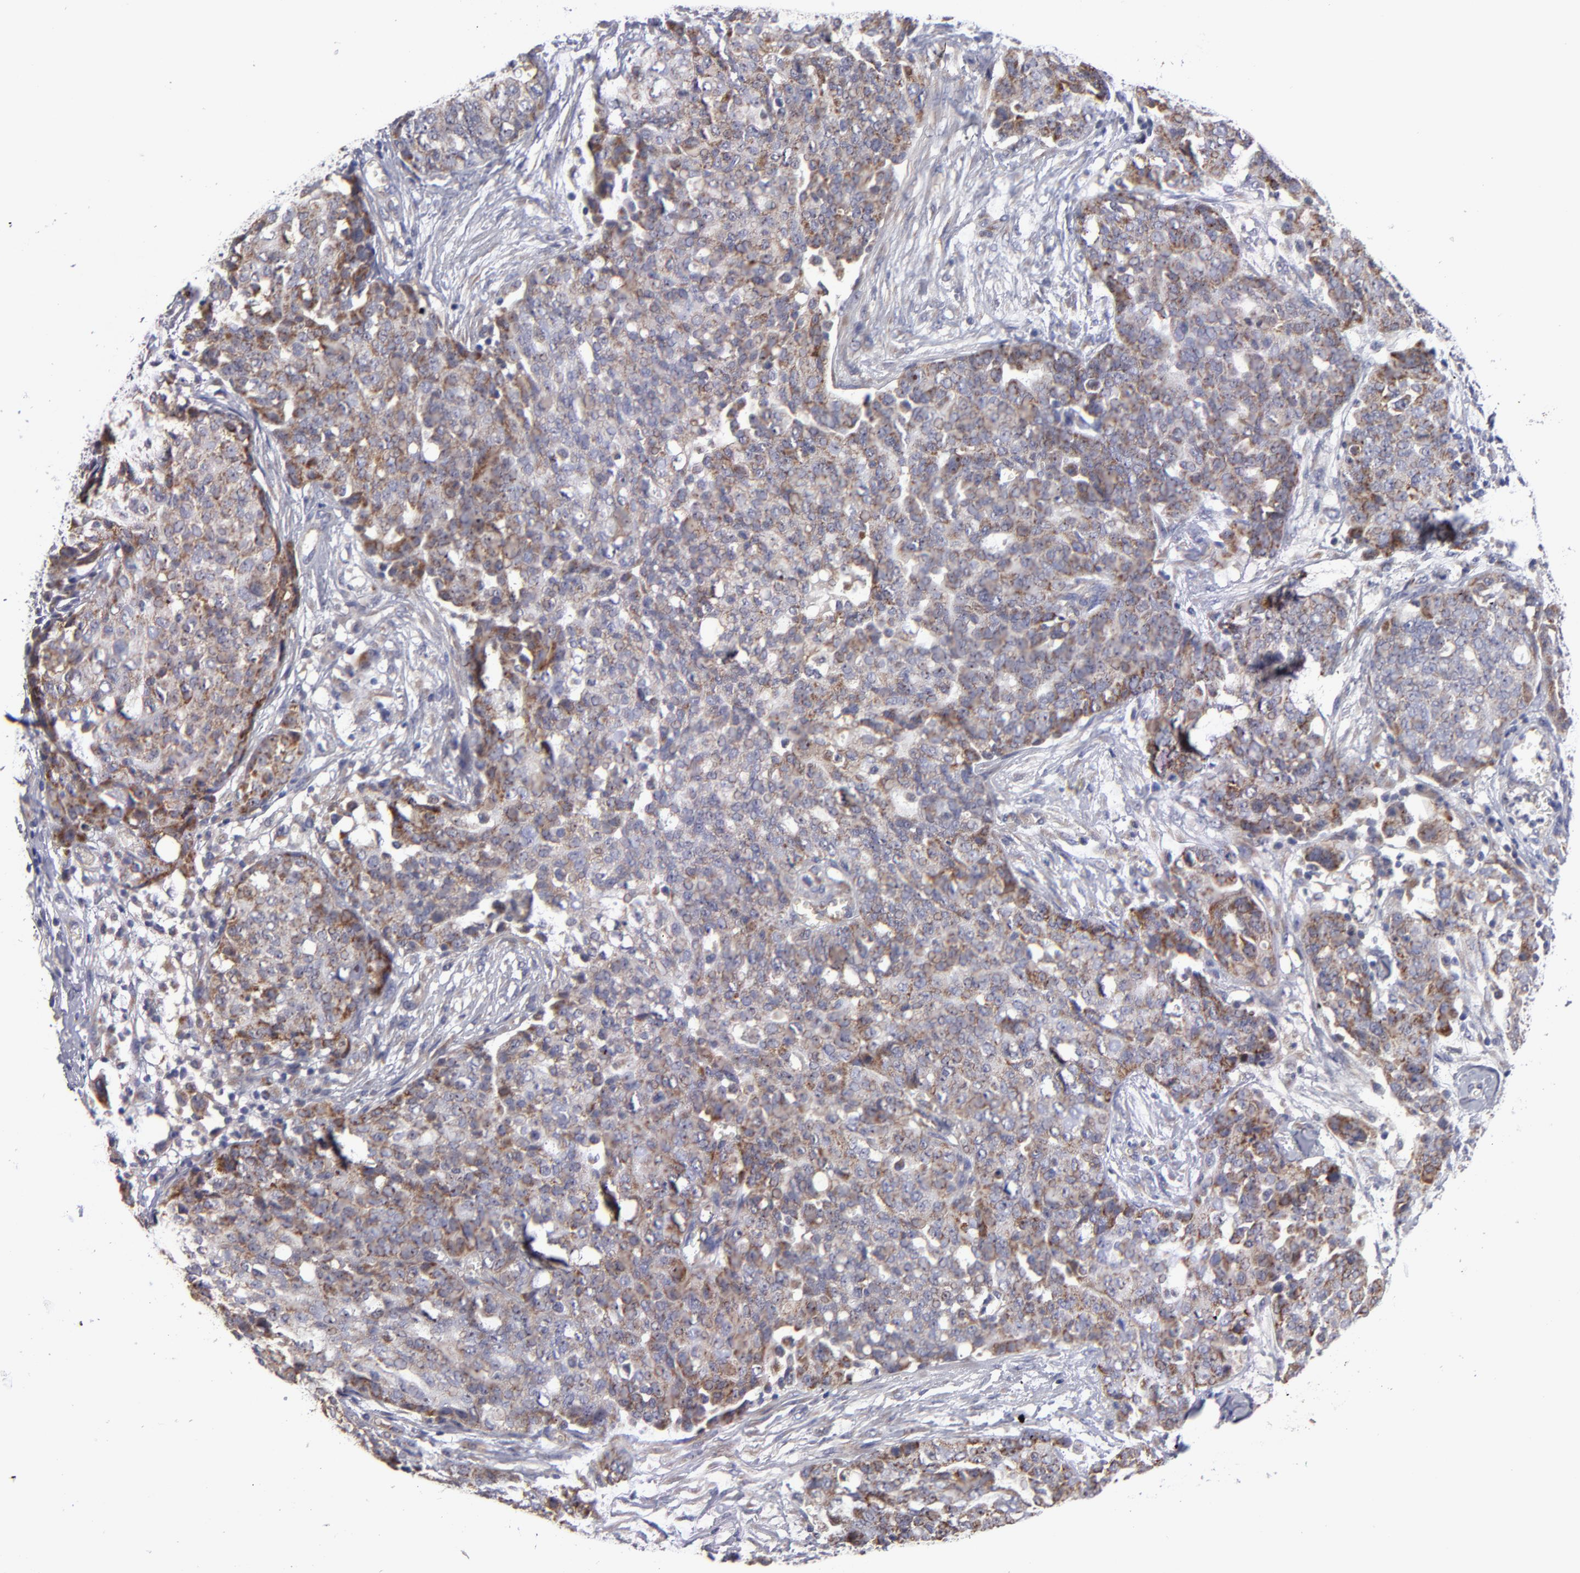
{"staining": {"intensity": "moderate", "quantity": ">75%", "location": "cytoplasmic/membranous,nuclear"}, "tissue": "ovarian cancer", "cell_type": "Tumor cells", "image_type": "cancer", "snomed": [{"axis": "morphology", "description": "Cystadenocarcinoma, serous, NOS"}, {"axis": "topography", "description": "Soft tissue"}, {"axis": "topography", "description": "Ovary"}], "caption": "Moderate cytoplasmic/membranous and nuclear staining for a protein is identified in about >75% of tumor cells of ovarian cancer using immunohistochemistry (IHC).", "gene": "HCCS", "patient": {"sex": "female", "age": 57}}